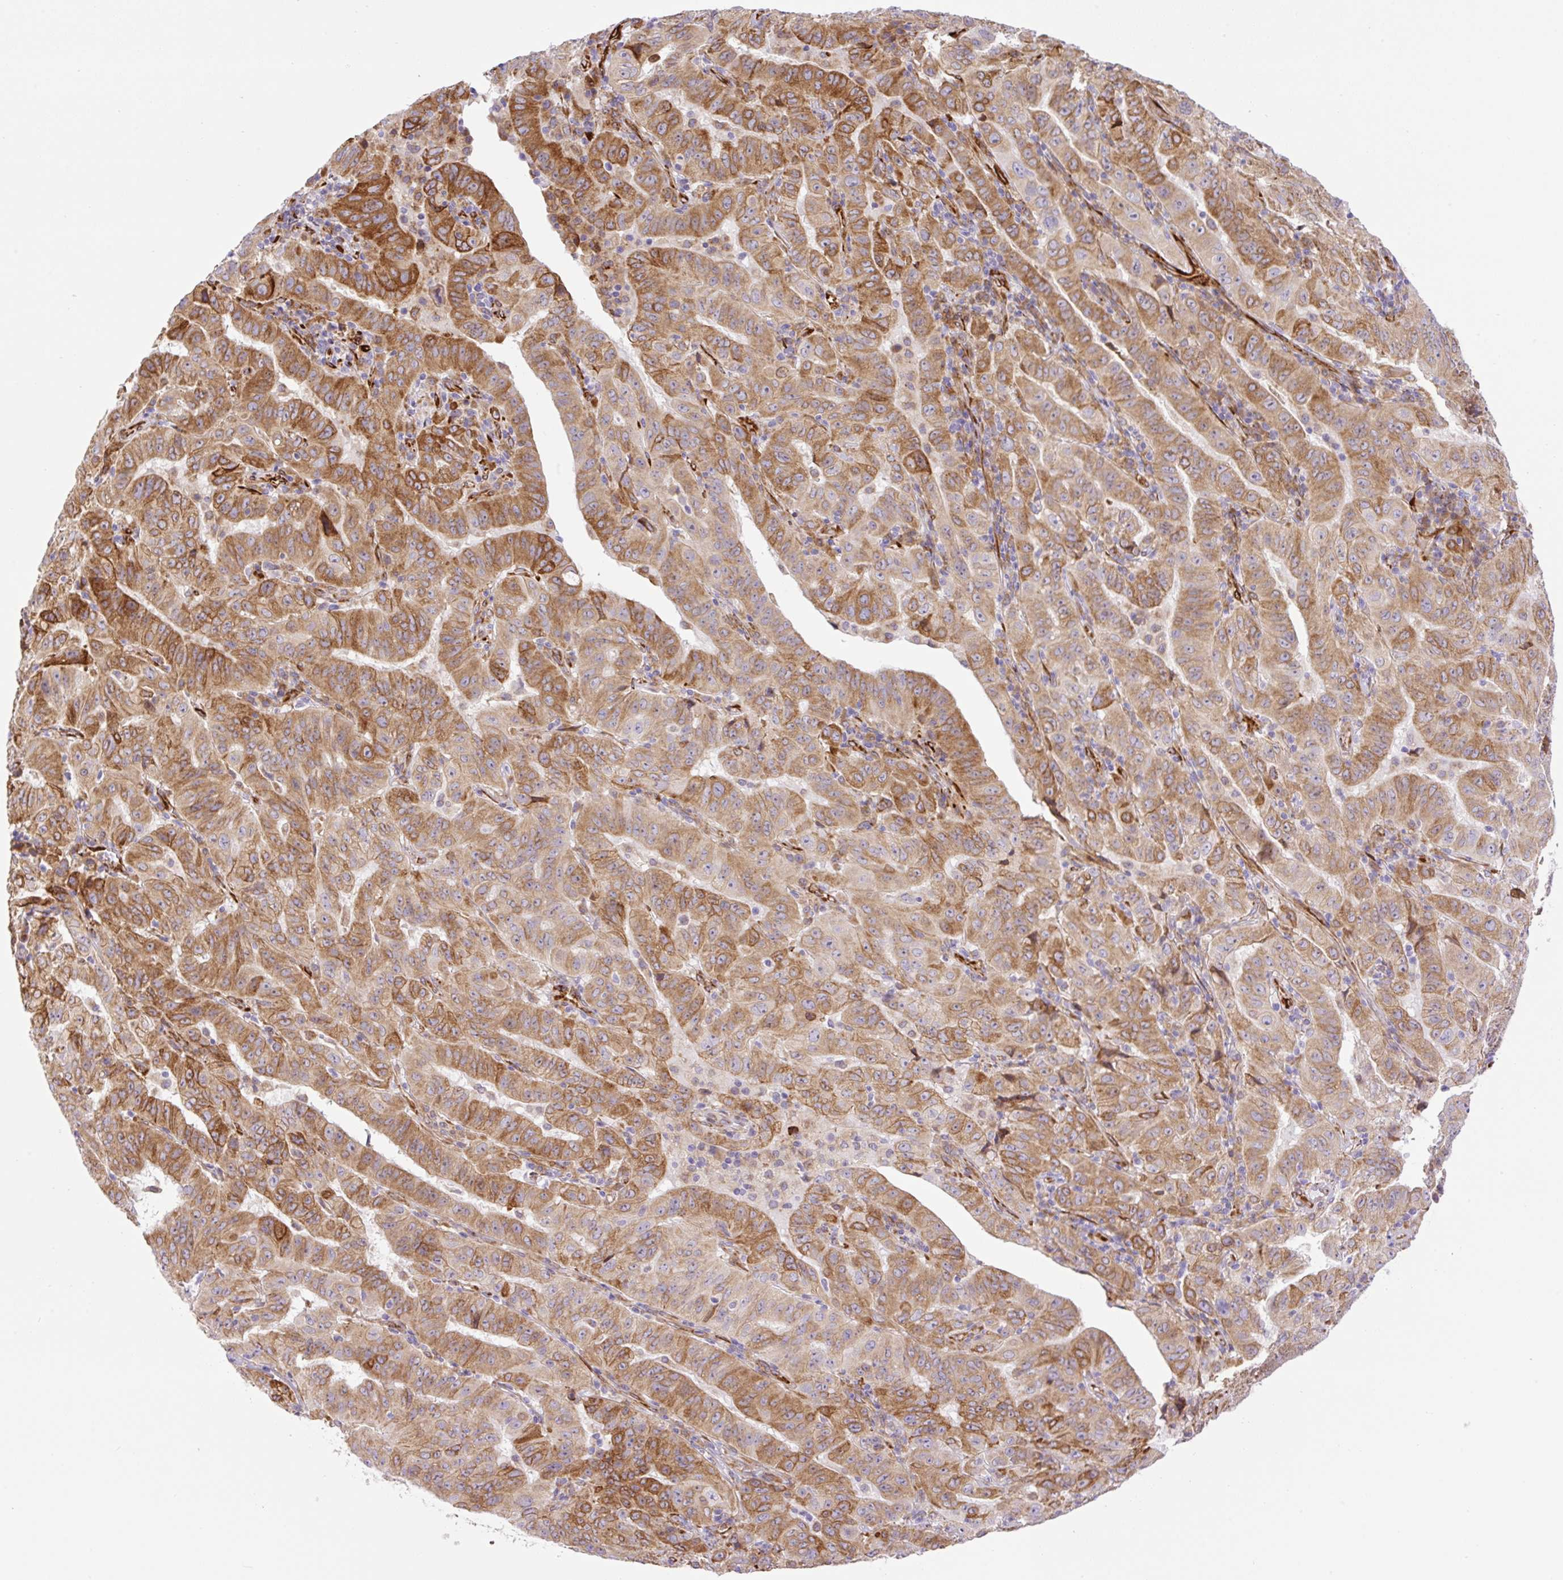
{"staining": {"intensity": "moderate", "quantity": ">75%", "location": "cytoplasmic/membranous"}, "tissue": "pancreatic cancer", "cell_type": "Tumor cells", "image_type": "cancer", "snomed": [{"axis": "morphology", "description": "Adenocarcinoma, NOS"}, {"axis": "topography", "description": "Pancreas"}], "caption": "Moderate cytoplasmic/membranous staining is seen in approximately >75% of tumor cells in pancreatic cancer. The staining was performed using DAB to visualize the protein expression in brown, while the nuclei were stained in blue with hematoxylin (Magnification: 20x).", "gene": "RAB30", "patient": {"sex": "male", "age": 63}}